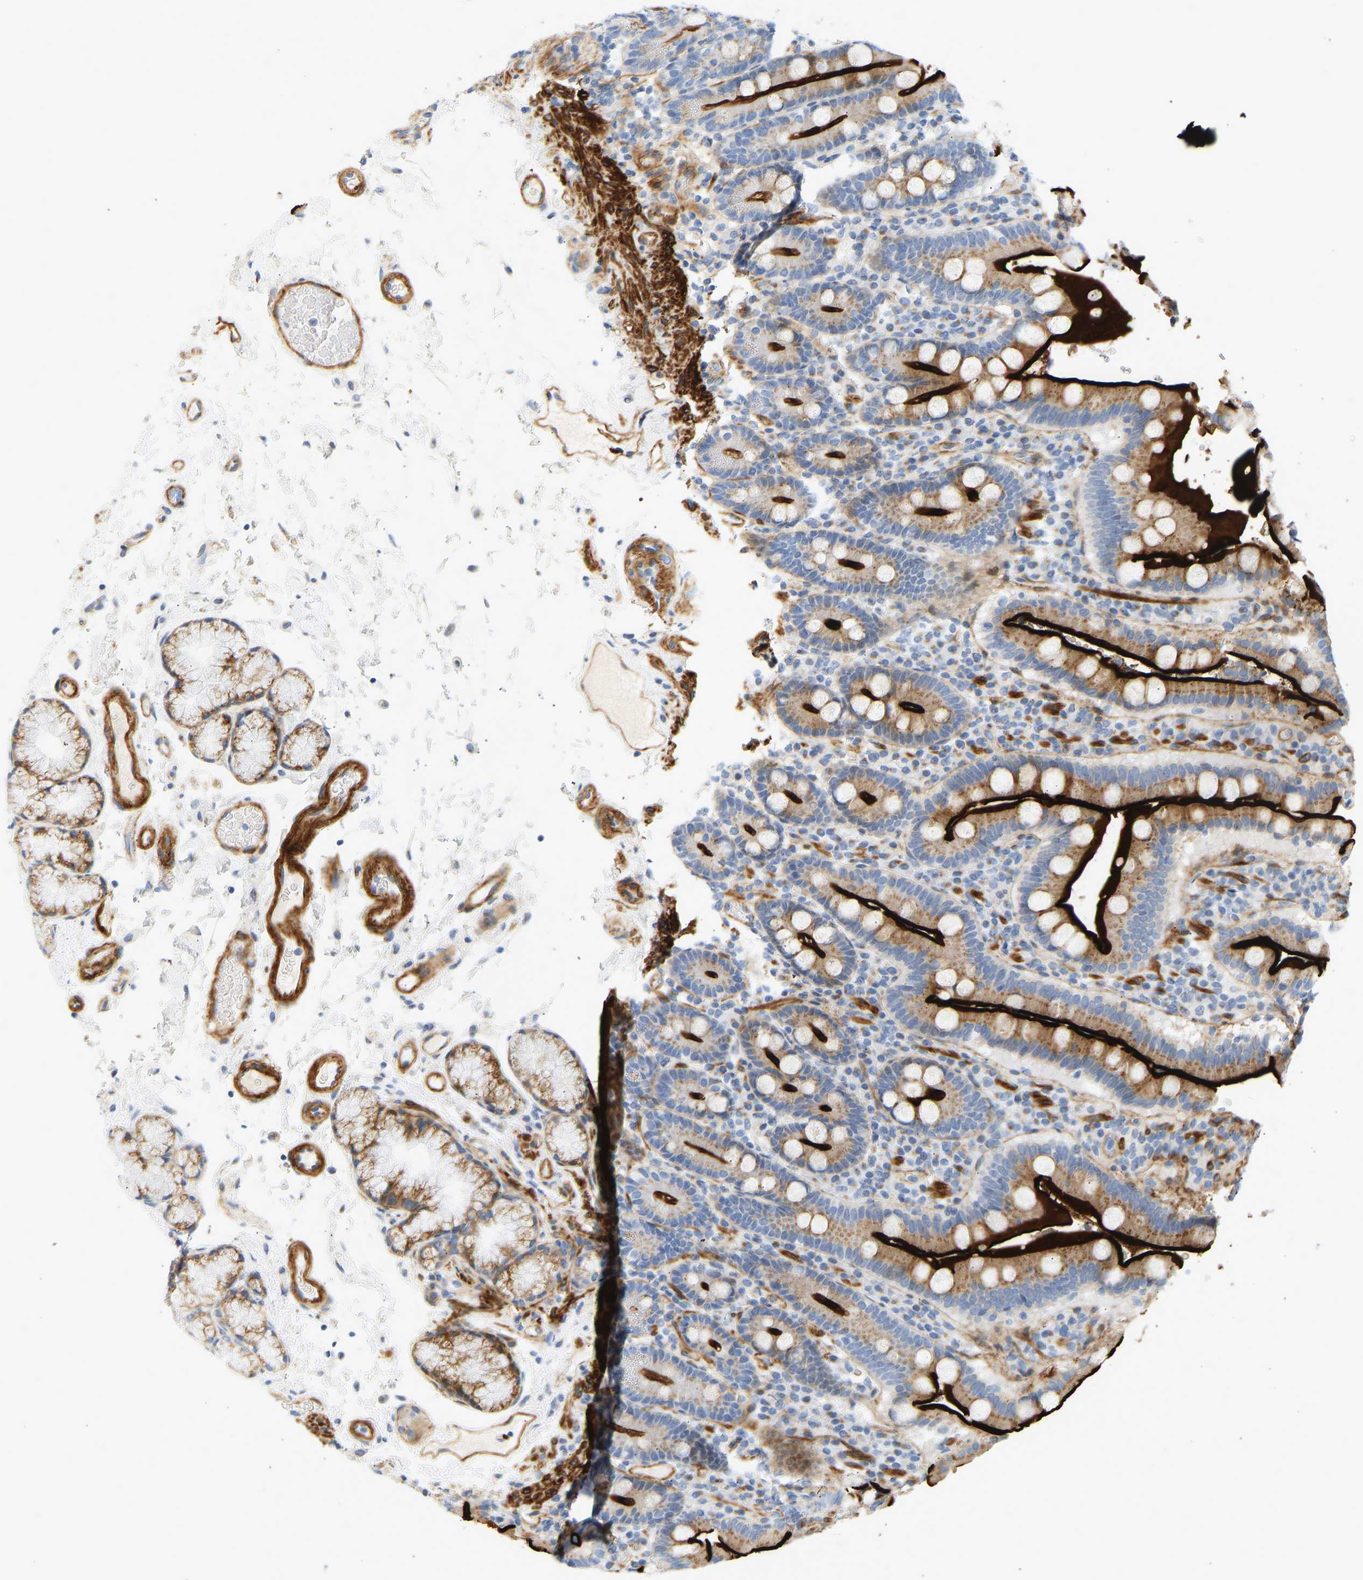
{"staining": {"intensity": "strong", "quantity": ">75%", "location": "cytoplasmic/membranous"}, "tissue": "duodenum", "cell_type": "Glandular cells", "image_type": "normal", "snomed": [{"axis": "morphology", "description": "Normal tissue, NOS"}, {"axis": "topography", "description": "Small intestine, NOS"}], "caption": "Unremarkable duodenum shows strong cytoplasmic/membranous positivity in about >75% of glandular cells, visualized by immunohistochemistry.", "gene": "SLC30A7", "patient": {"sex": "female", "age": 71}}